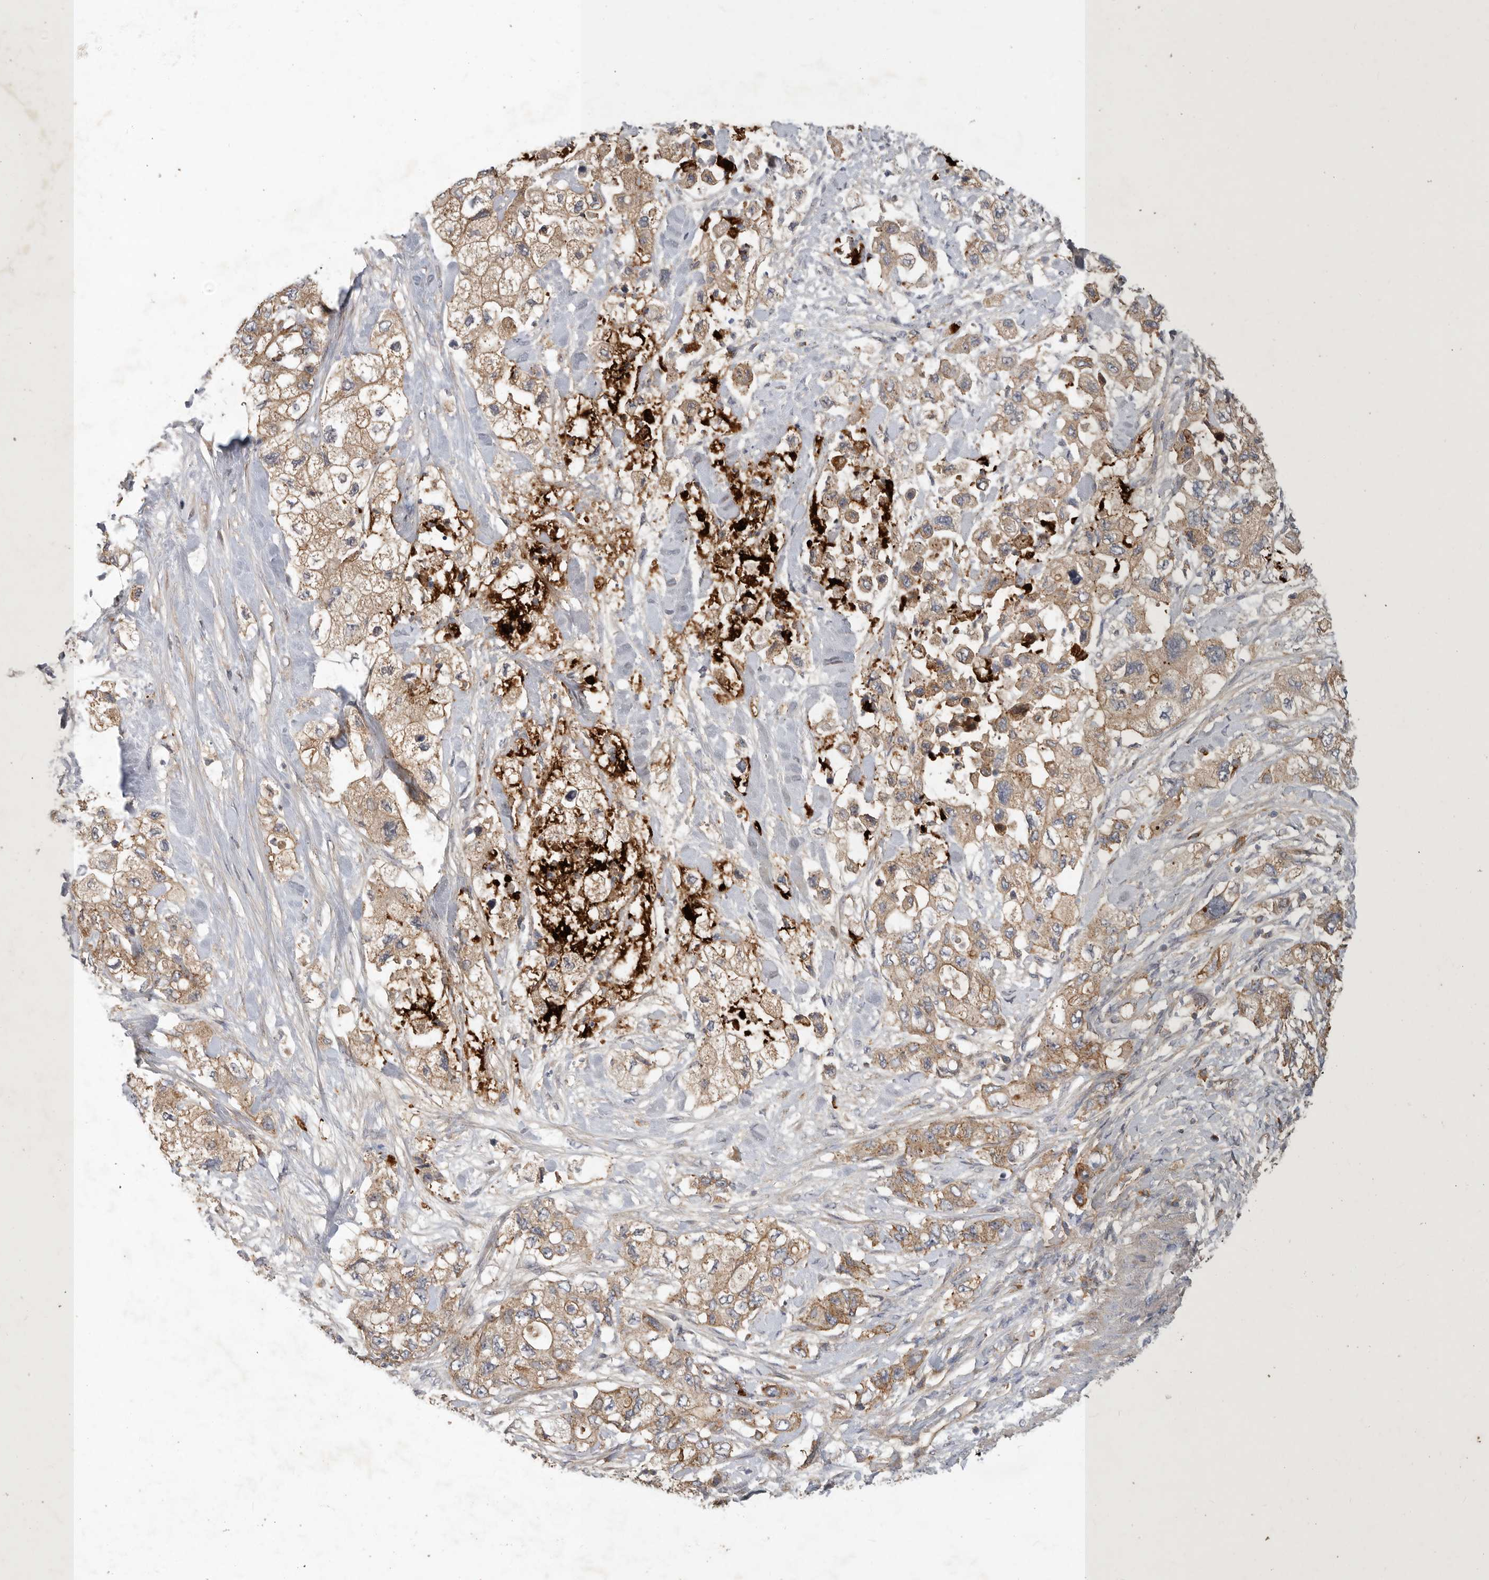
{"staining": {"intensity": "moderate", "quantity": ">75%", "location": "cytoplasmic/membranous"}, "tissue": "pancreatic cancer", "cell_type": "Tumor cells", "image_type": "cancer", "snomed": [{"axis": "morphology", "description": "Adenocarcinoma, NOS"}, {"axis": "topography", "description": "Pancreas"}], "caption": "The image displays staining of adenocarcinoma (pancreatic), revealing moderate cytoplasmic/membranous protein positivity (brown color) within tumor cells. Nuclei are stained in blue.", "gene": "MLPH", "patient": {"sex": "female", "age": 73}}